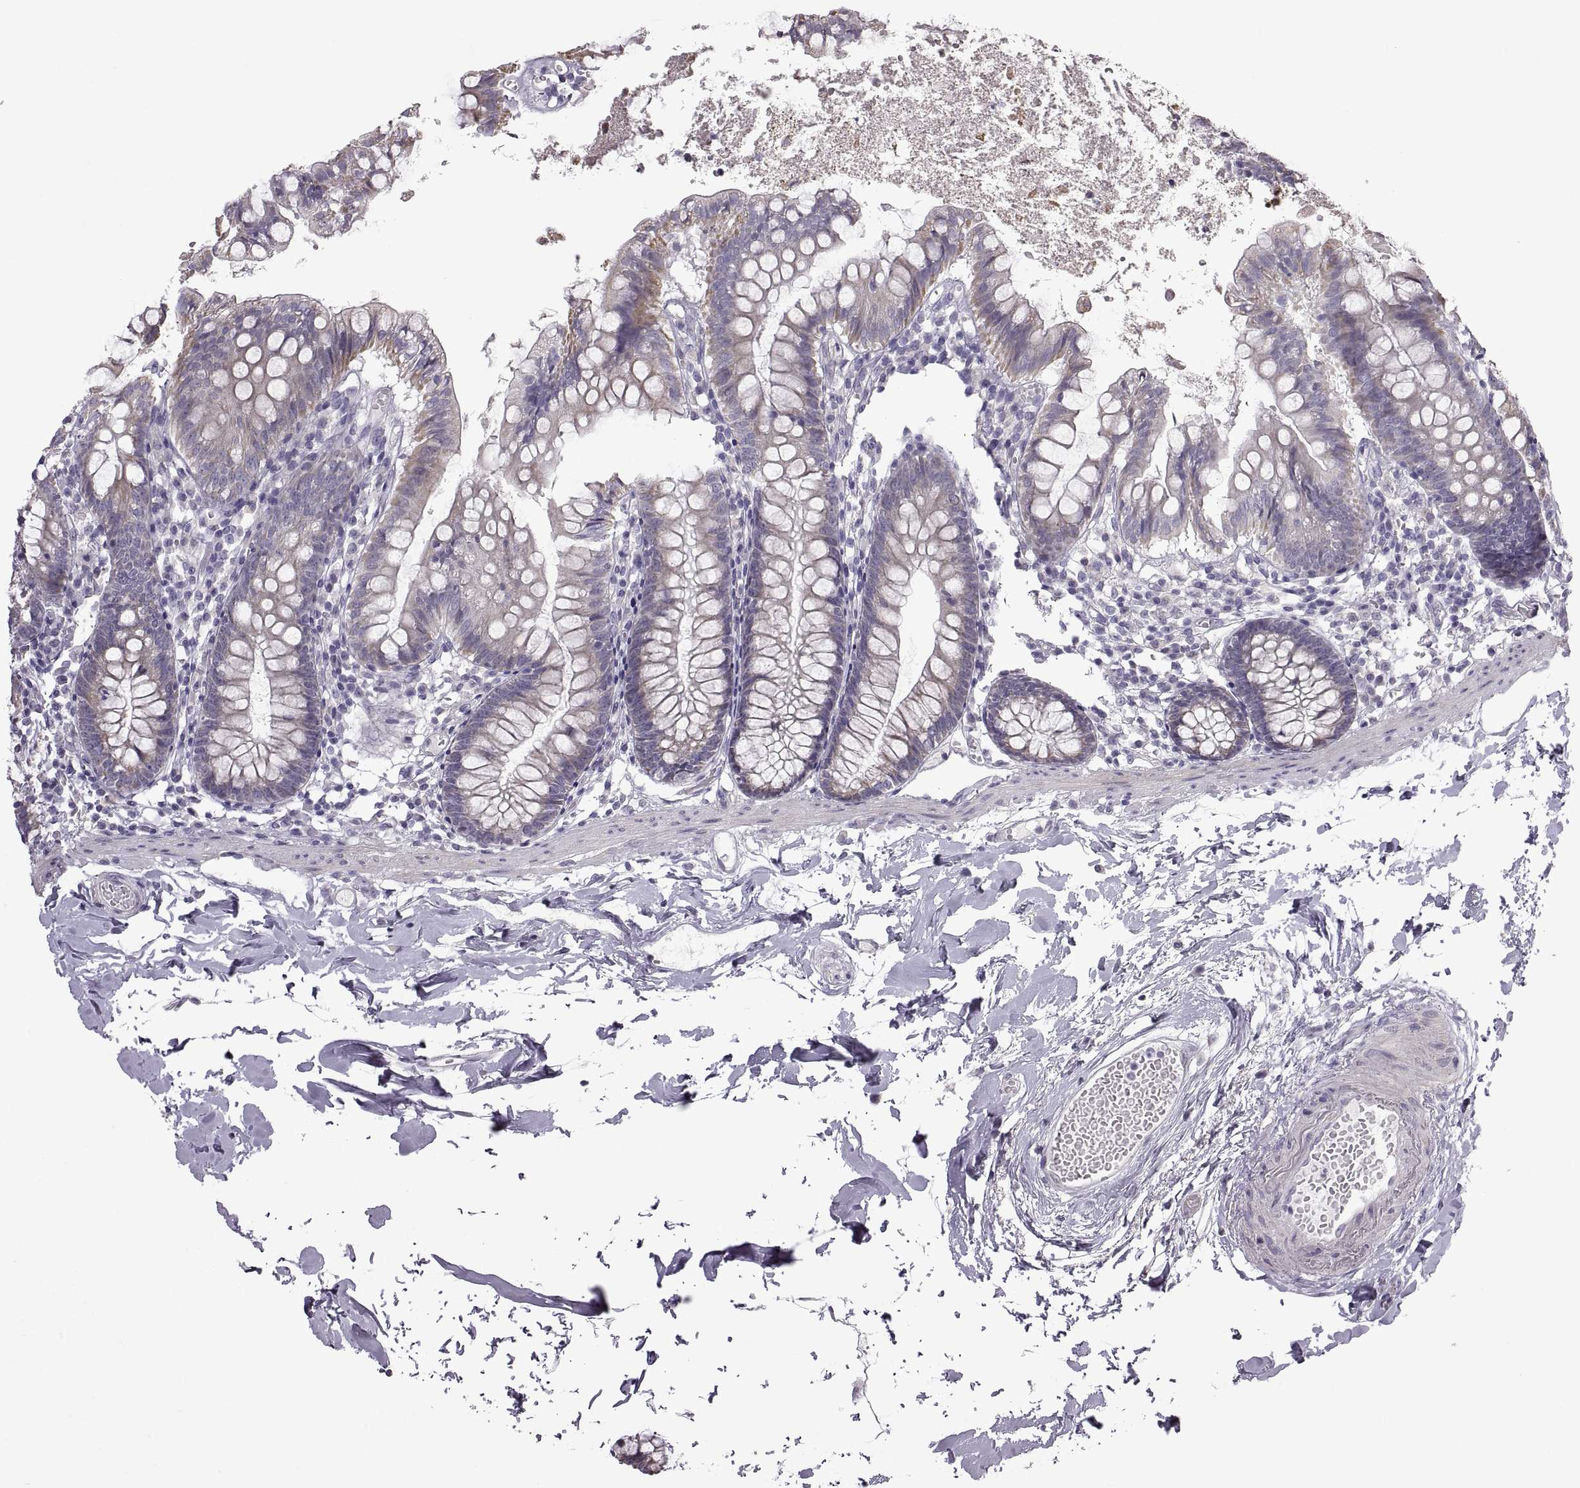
{"staining": {"intensity": "weak", "quantity": "<25%", "location": "cytoplasmic/membranous"}, "tissue": "small intestine", "cell_type": "Glandular cells", "image_type": "normal", "snomed": [{"axis": "morphology", "description": "Normal tissue, NOS"}, {"axis": "topography", "description": "Small intestine"}], "caption": "Immunohistochemistry micrograph of normal small intestine: human small intestine stained with DAB displays no significant protein positivity in glandular cells.", "gene": "FAM170A", "patient": {"sex": "female", "age": 90}}